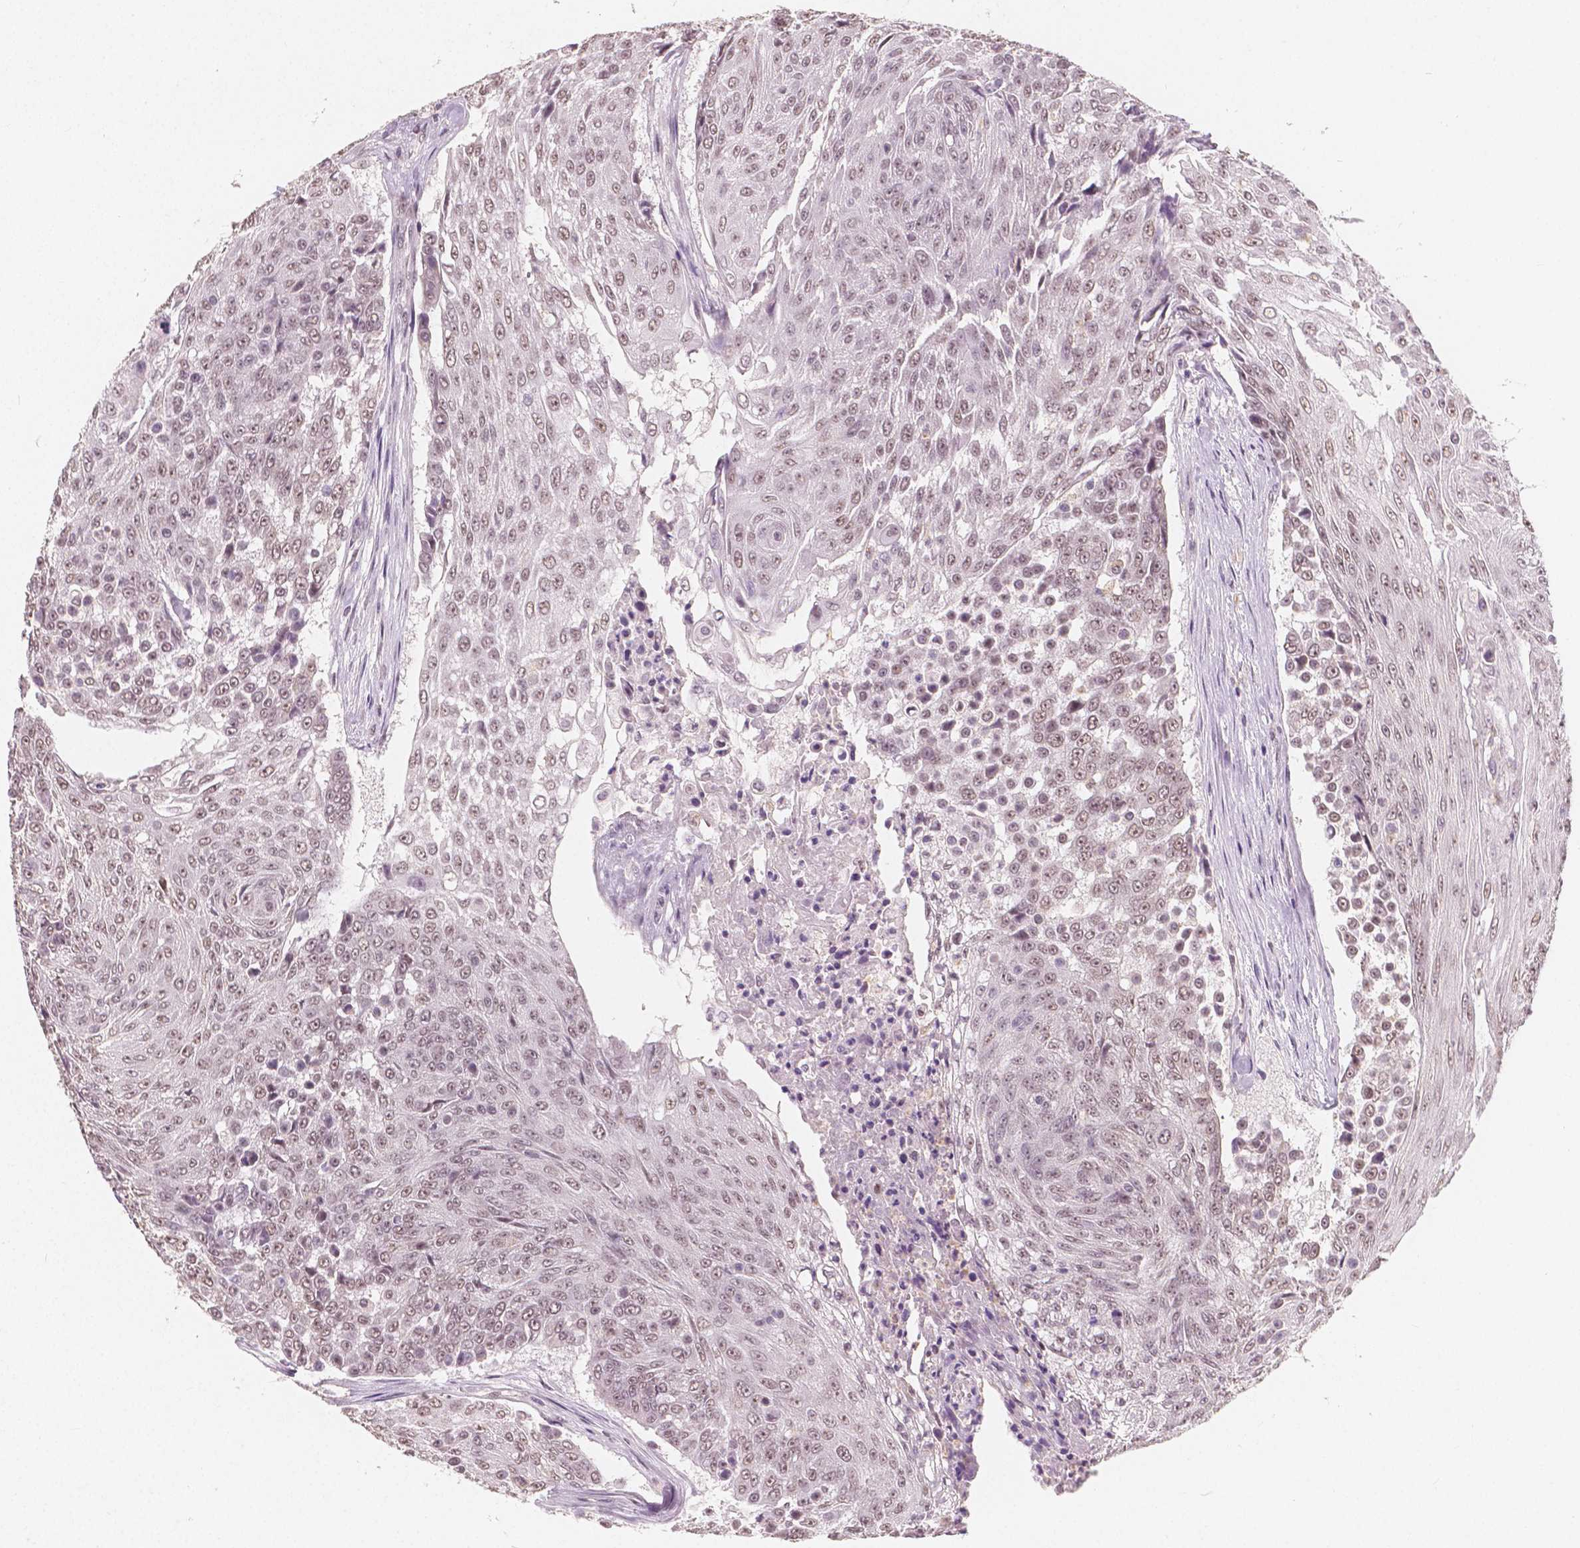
{"staining": {"intensity": "weak", "quantity": ">75%", "location": "nuclear"}, "tissue": "urothelial cancer", "cell_type": "Tumor cells", "image_type": "cancer", "snomed": [{"axis": "morphology", "description": "Urothelial carcinoma, High grade"}, {"axis": "topography", "description": "Urinary bladder"}], "caption": "Immunohistochemistry (DAB) staining of urothelial cancer displays weak nuclear protein staining in approximately >75% of tumor cells.", "gene": "NOLC1", "patient": {"sex": "female", "age": 63}}